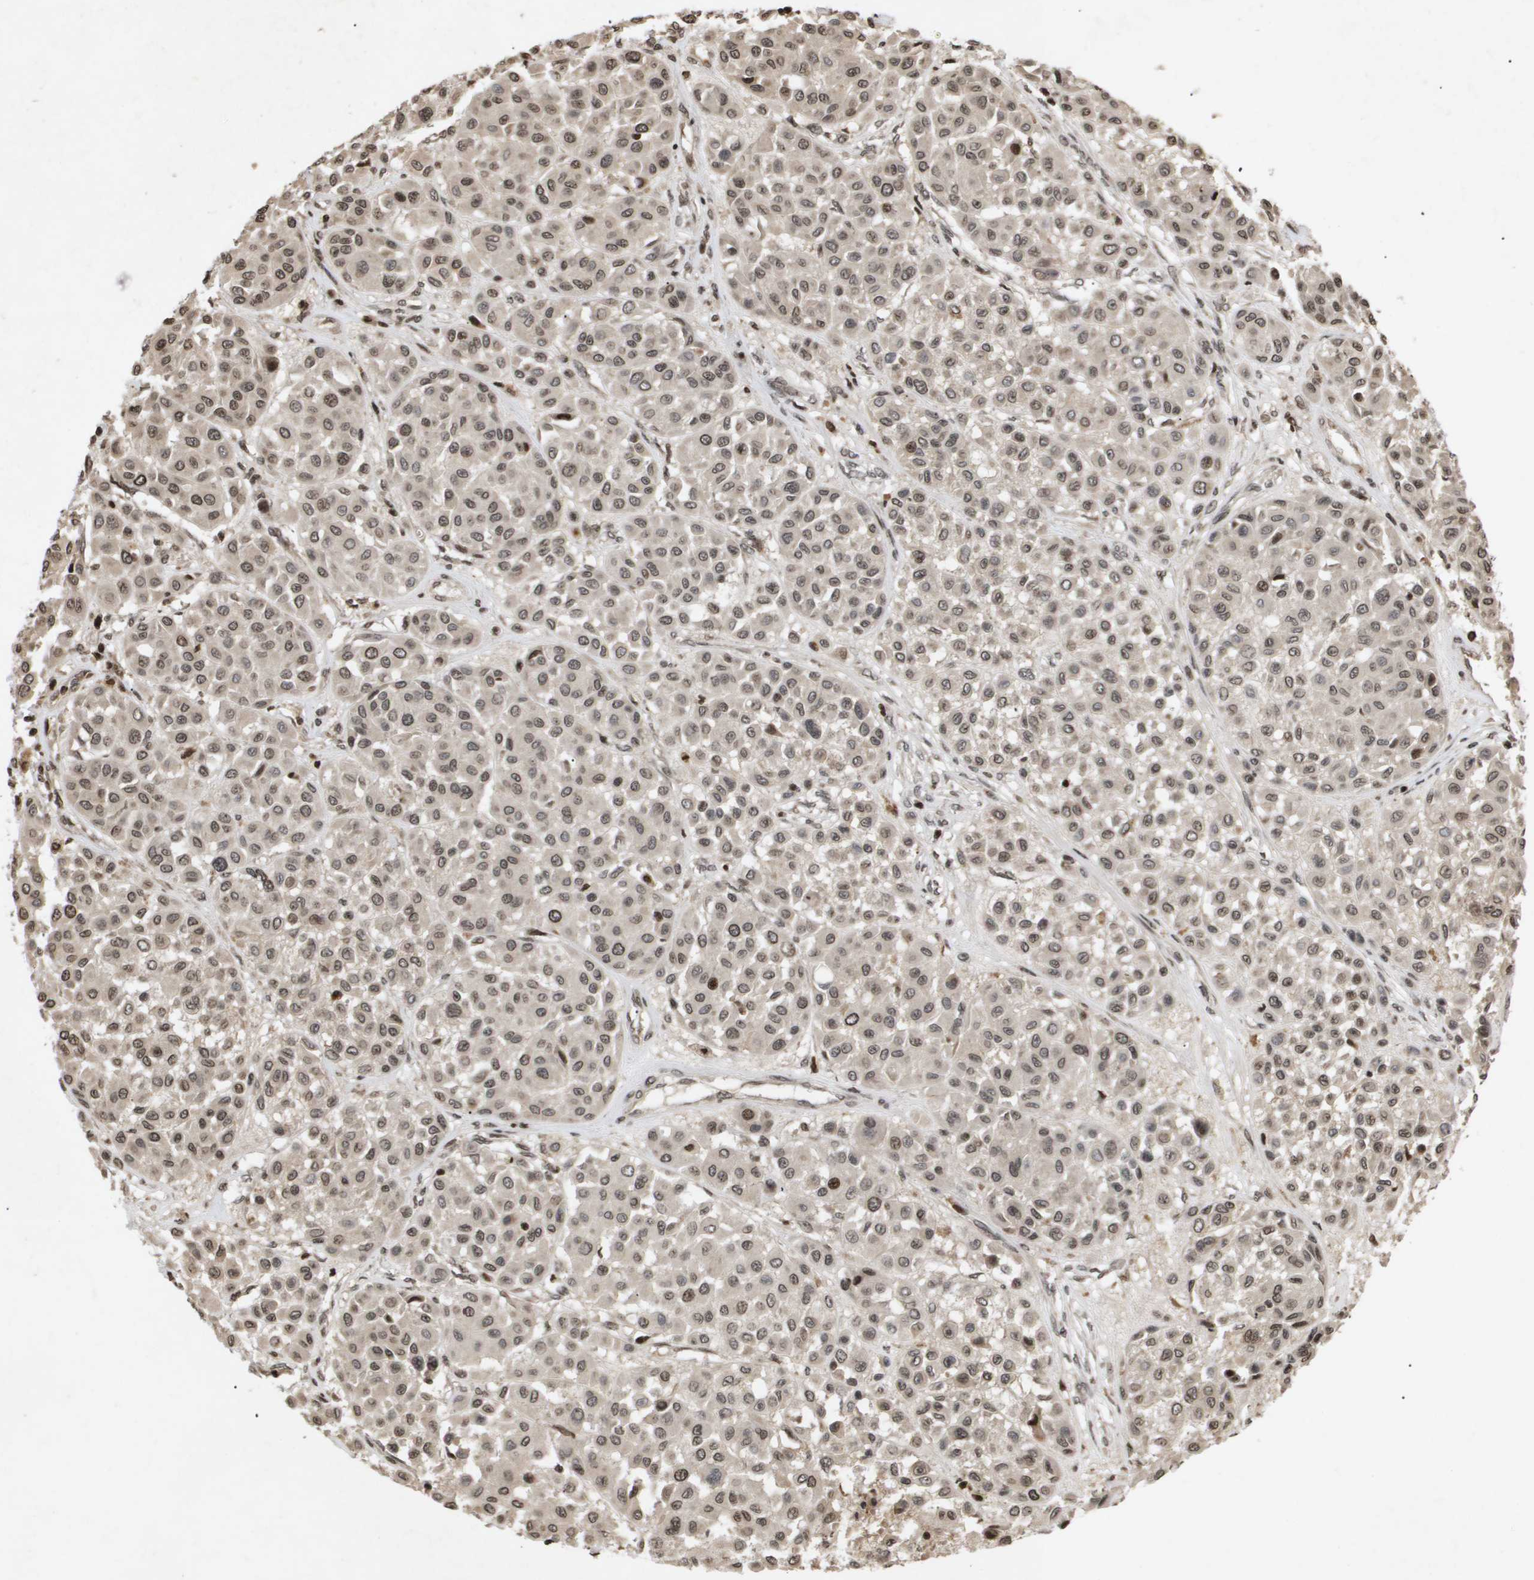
{"staining": {"intensity": "negative", "quantity": "none", "location": "none"}, "tissue": "melanoma", "cell_type": "Tumor cells", "image_type": "cancer", "snomed": [{"axis": "morphology", "description": "Malignant melanoma, Metastatic site"}, {"axis": "topography", "description": "Soft tissue"}], "caption": "This is an IHC micrograph of malignant melanoma (metastatic site). There is no expression in tumor cells.", "gene": "HSPA6", "patient": {"sex": "male", "age": 41}}